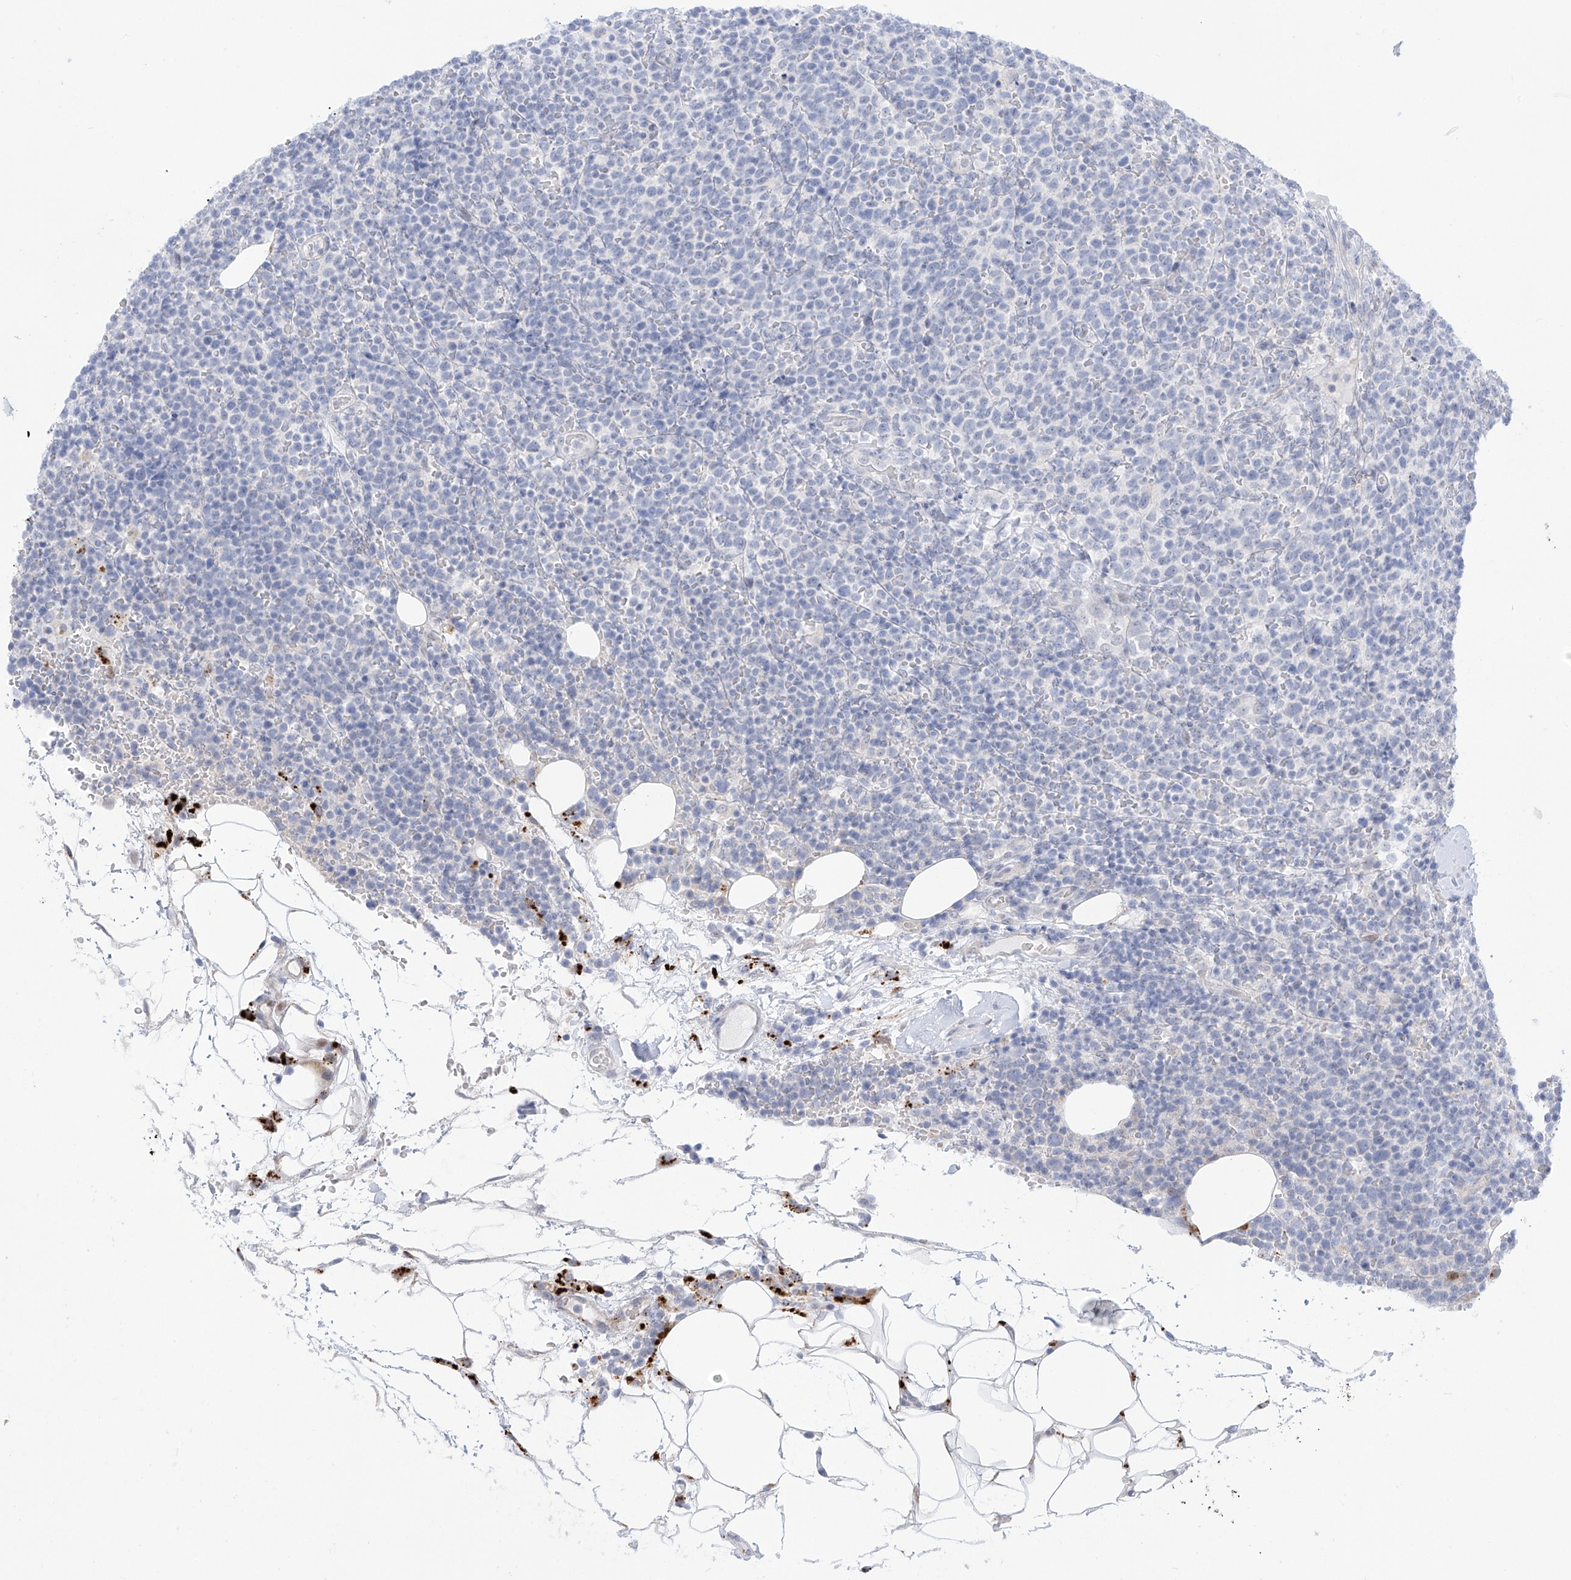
{"staining": {"intensity": "negative", "quantity": "none", "location": "none"}, "tissue": "lymphoma", "cell_type": "Tumor cells", "image_type": "cancer", "snomed": [{"axis": "morphology", "description": "Malignant lymphoma, non-Hodgkin's type, High grade"}, {"axis": "topography", "description": "Lymph node"}], "caption": "There is no significant expression in tumor cells of malignant lymphoma, non-Hodgkin's type (high-grade).", "gene": "PSPH", "patient": {"sex": "male", "age": 61}}